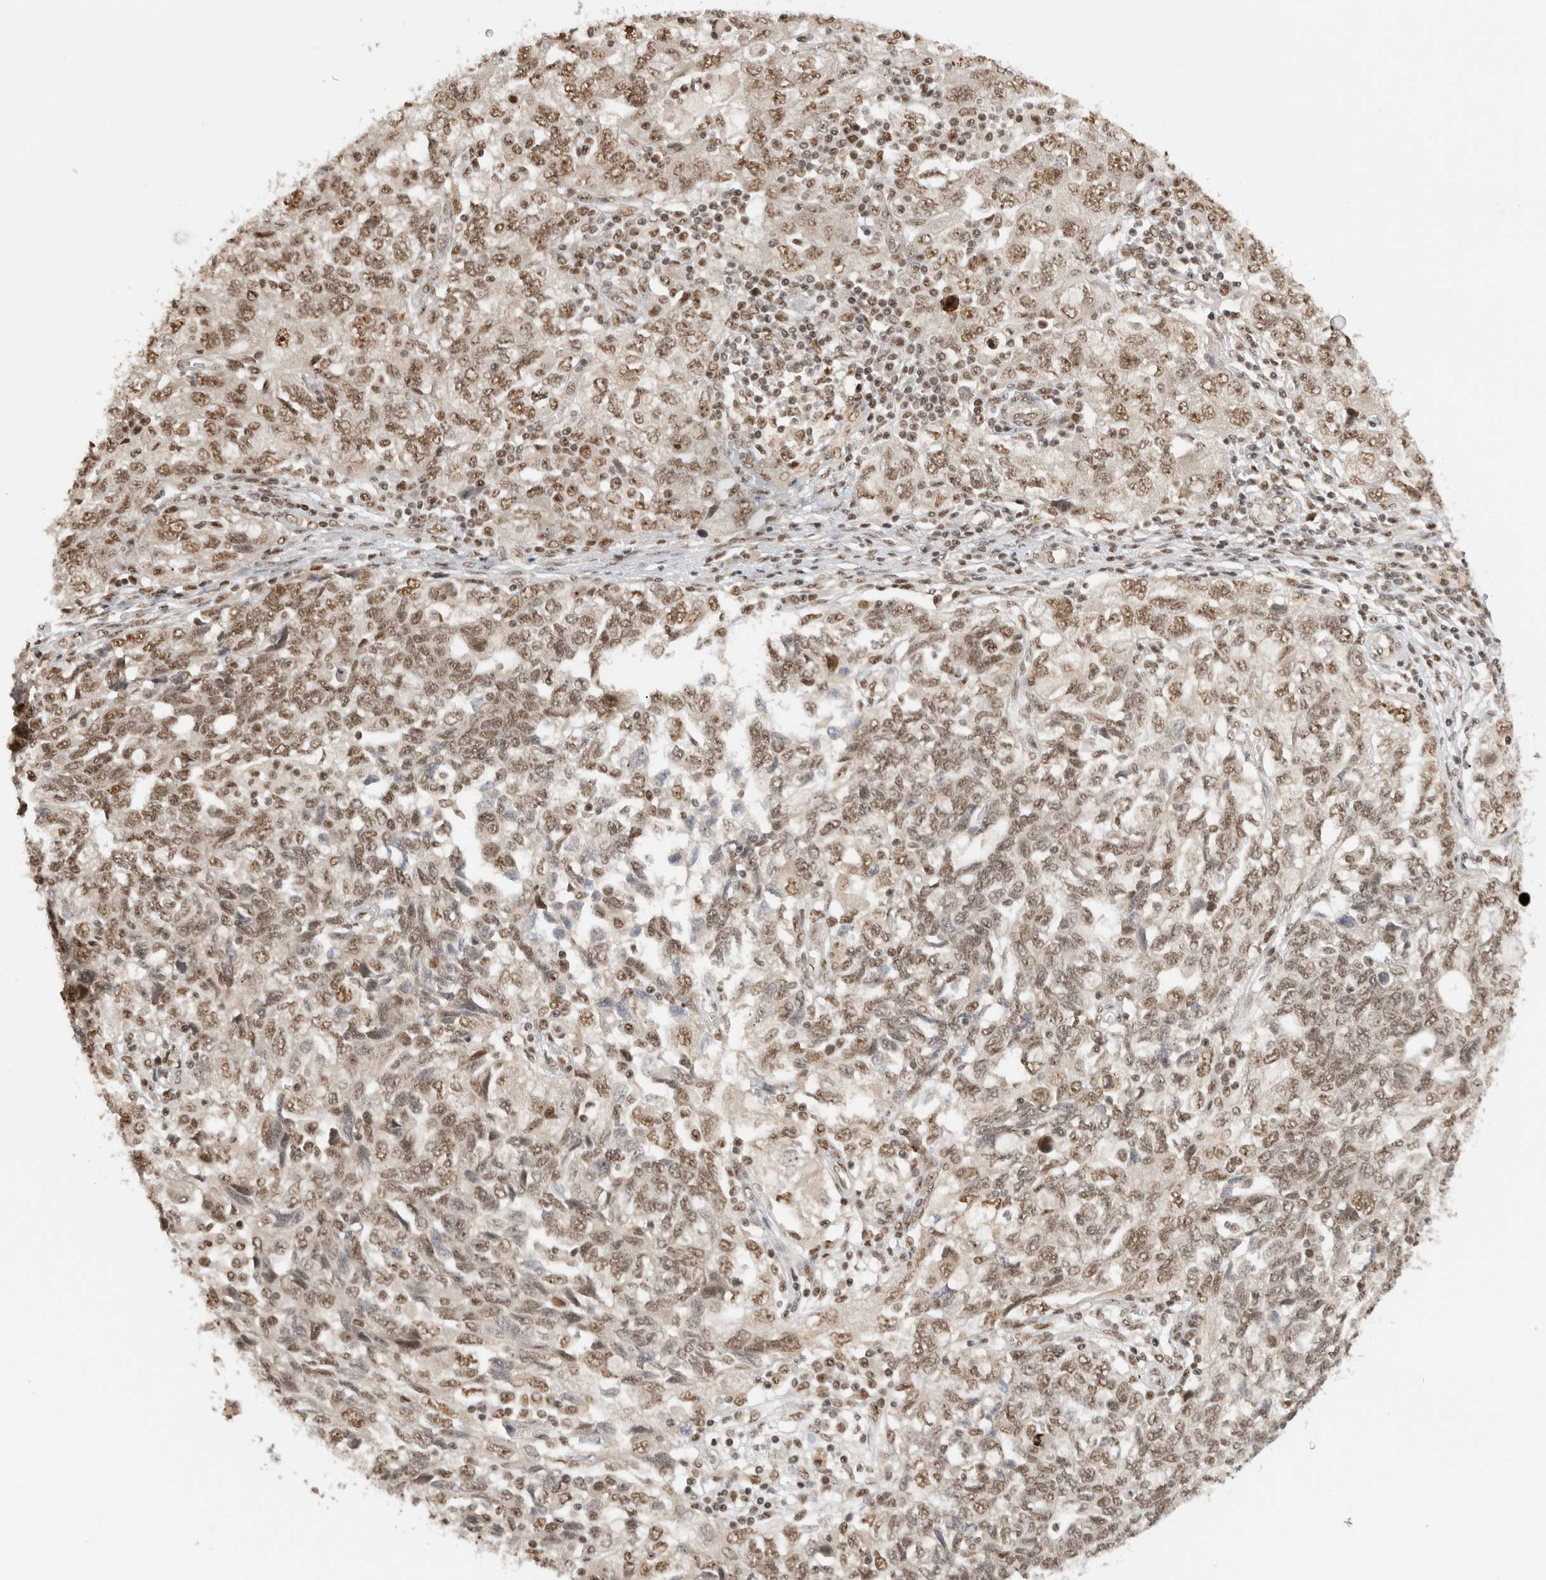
{"staining": {"intensity": "moderate", "quantity": ">75%", "location": "nuclear"}, "tissue": "ovarian cancer", "cell_type": "Tumor cells", "image_type": "cancer", "snomed": [{"axis": "morphology", "description": "Carcinoma, NOS"}, {"axis": "morphology", "description": "Cystadenocarcinoma, serous, NOS"}, {"axis": "topography", "description": "Ovary"}], "caption": "A medium amount of moderate nuclear expression is present in approximately >75% of tumor cells in serous cystadenocarcinoma (ovarian) tissue.", "gene": "EBNA1BP2", "patient": {"sex": "female", "age": 69}}